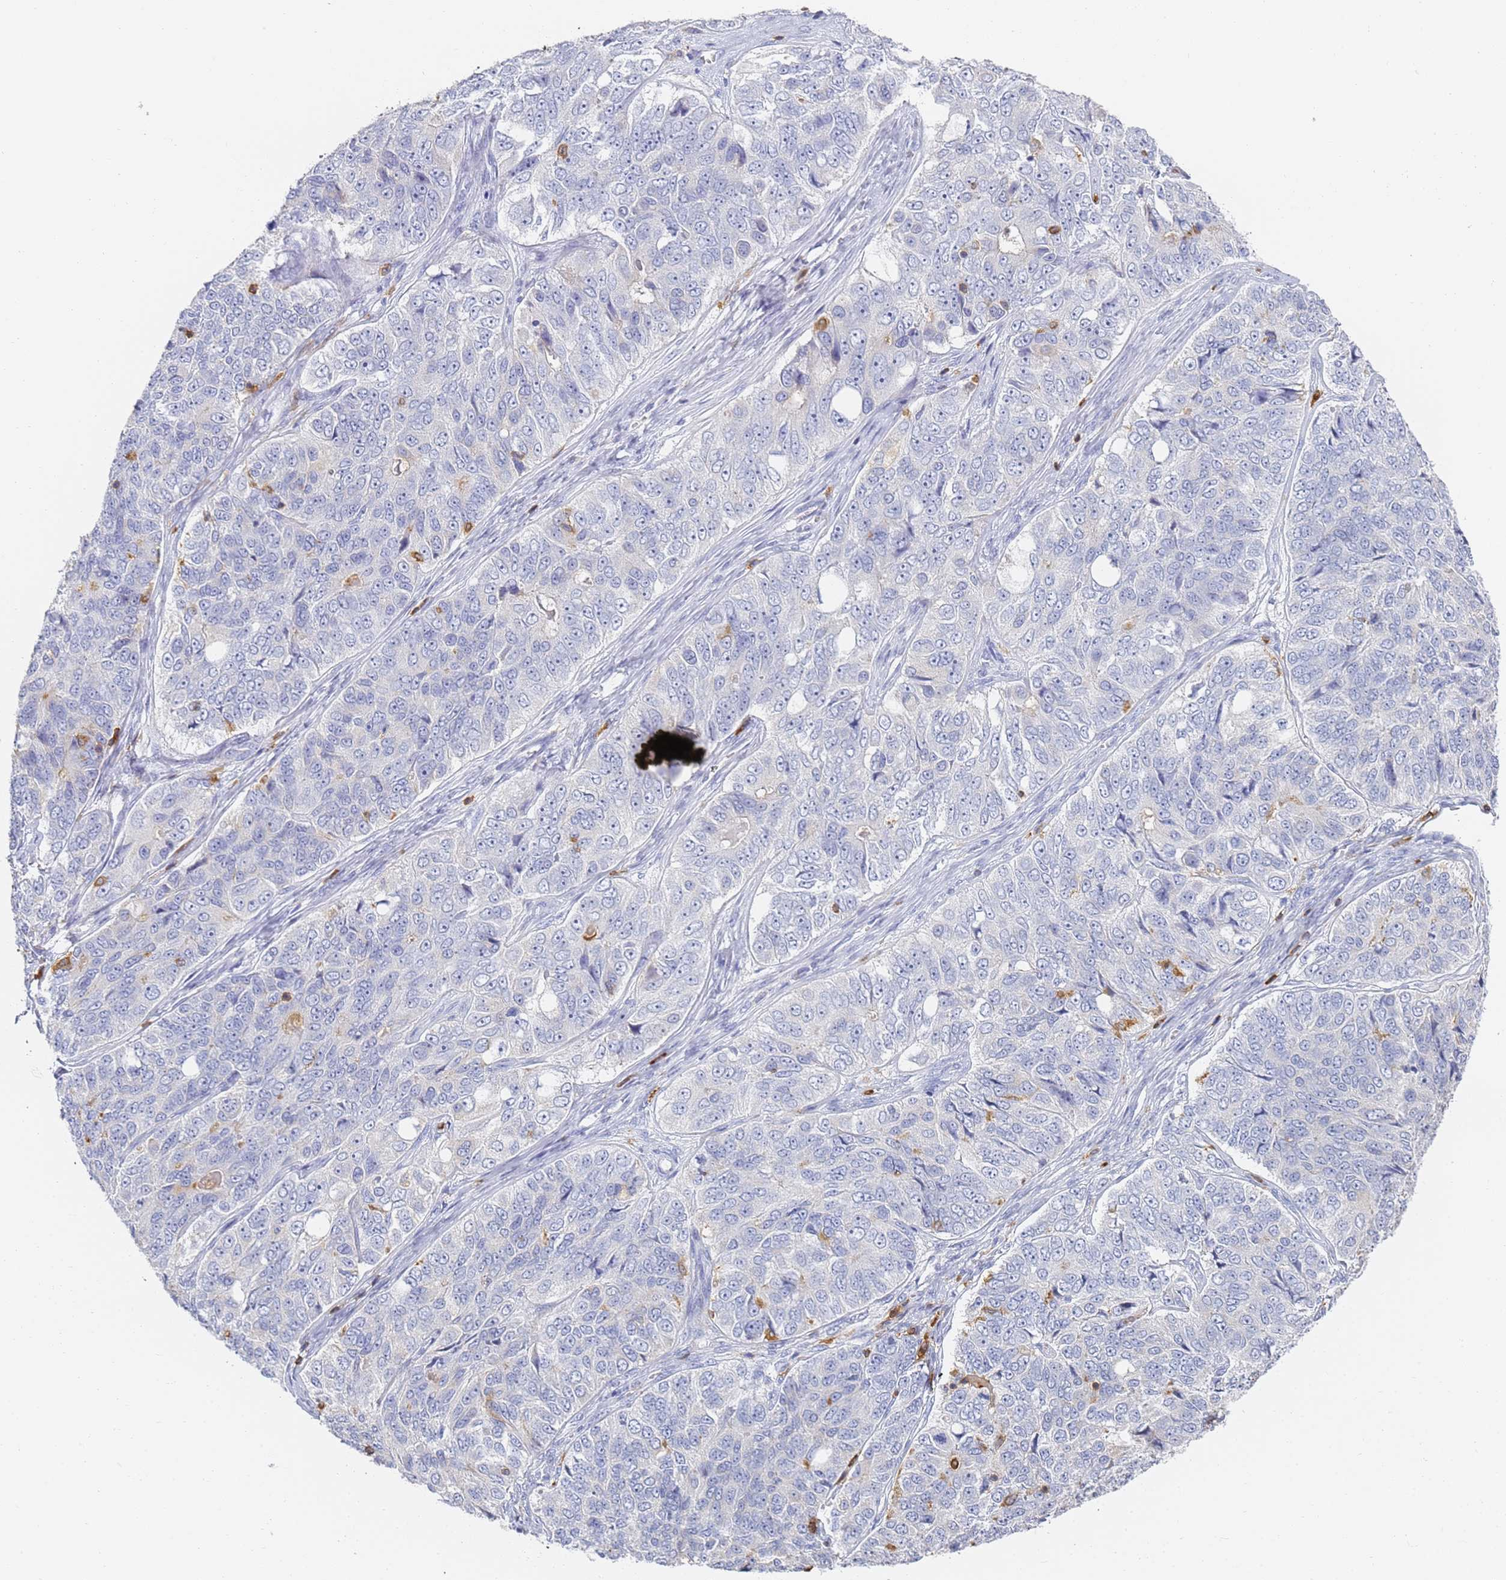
{"staining": {"intensity": "negative", "quantity": "none", "location": "none"}, "tissue": "ovarian cancer", "cell_type": "Tumor cells", "image_type": "cancer", "snomed": [{"axis": "morphology", "description": "Carcinoma, endometroid"}, {"axis": "topography", "description": "Ovary"}], "caption": "The micrograph reveals no significant staining in tumor cells of ovarian endometroid carcinoma. (DAB (3,3'-diaminobenzidine) immunohistochemistry (IHC) with hematoxylin counter stain).", "gene": "BIN2", "patient": {"sex": "female", "age": 51}}